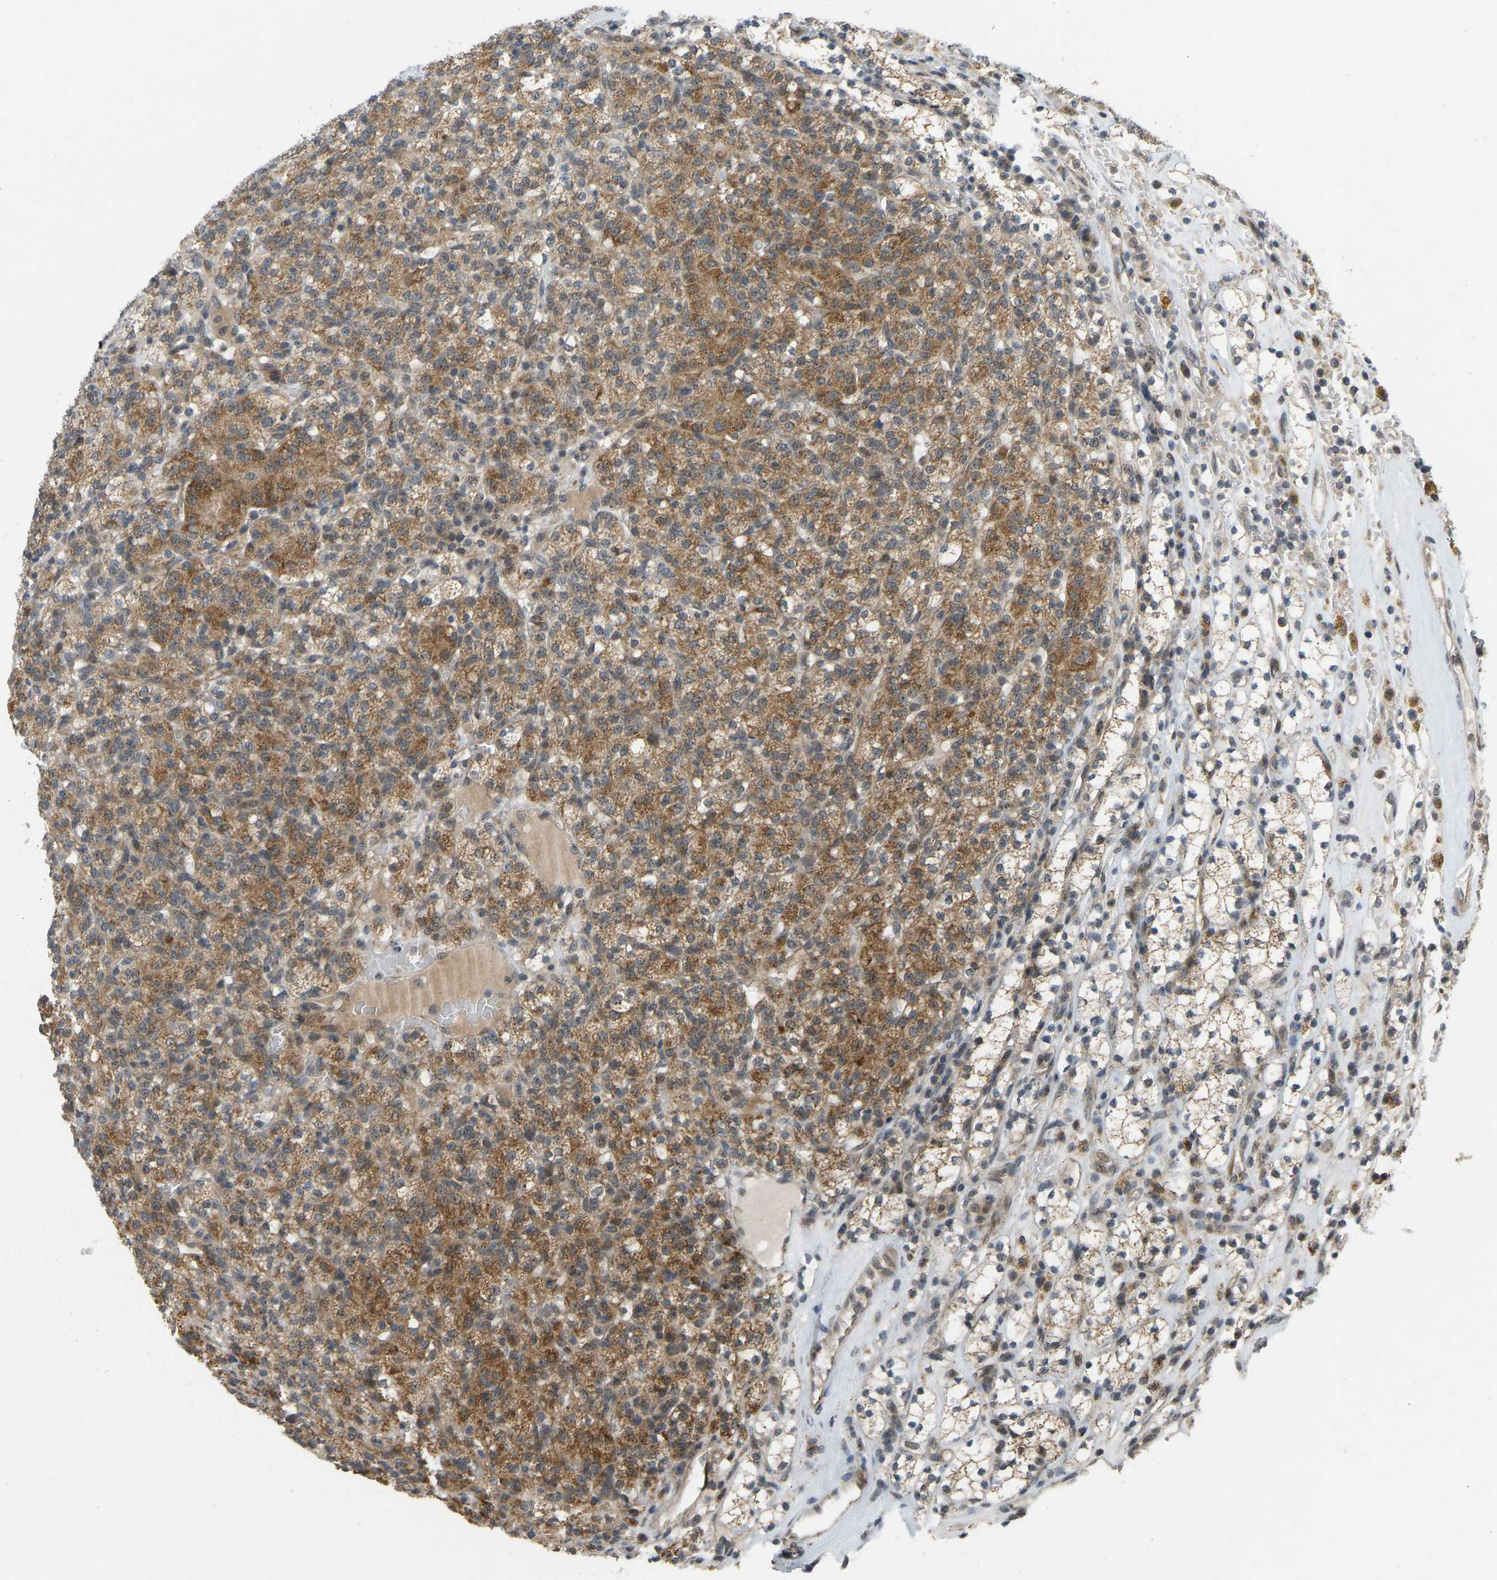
{"staining": {"intensity": "moderate", "quantity": ">75%", "location": "cytoplasmic/membranous"}, "tissue": "renal cancer", "cell_type": "Tumor cells", "image_type": "cancer", "snomed": [{"axis": "morphology", "description": "Adenocarcinoma, NOS"}, {"axis": "topography", "description": "Kidney"}], "caption": "The photomicrograph reveals staining of renal adenocarcinoma, revealing moderate cytoplasmic/membranous protein expression (brown color) within tumor cells. (IHC, brightfield microscopy, high magnification).", "gene": "ACADS", "patient": {"sex": "male", "age": 77}}